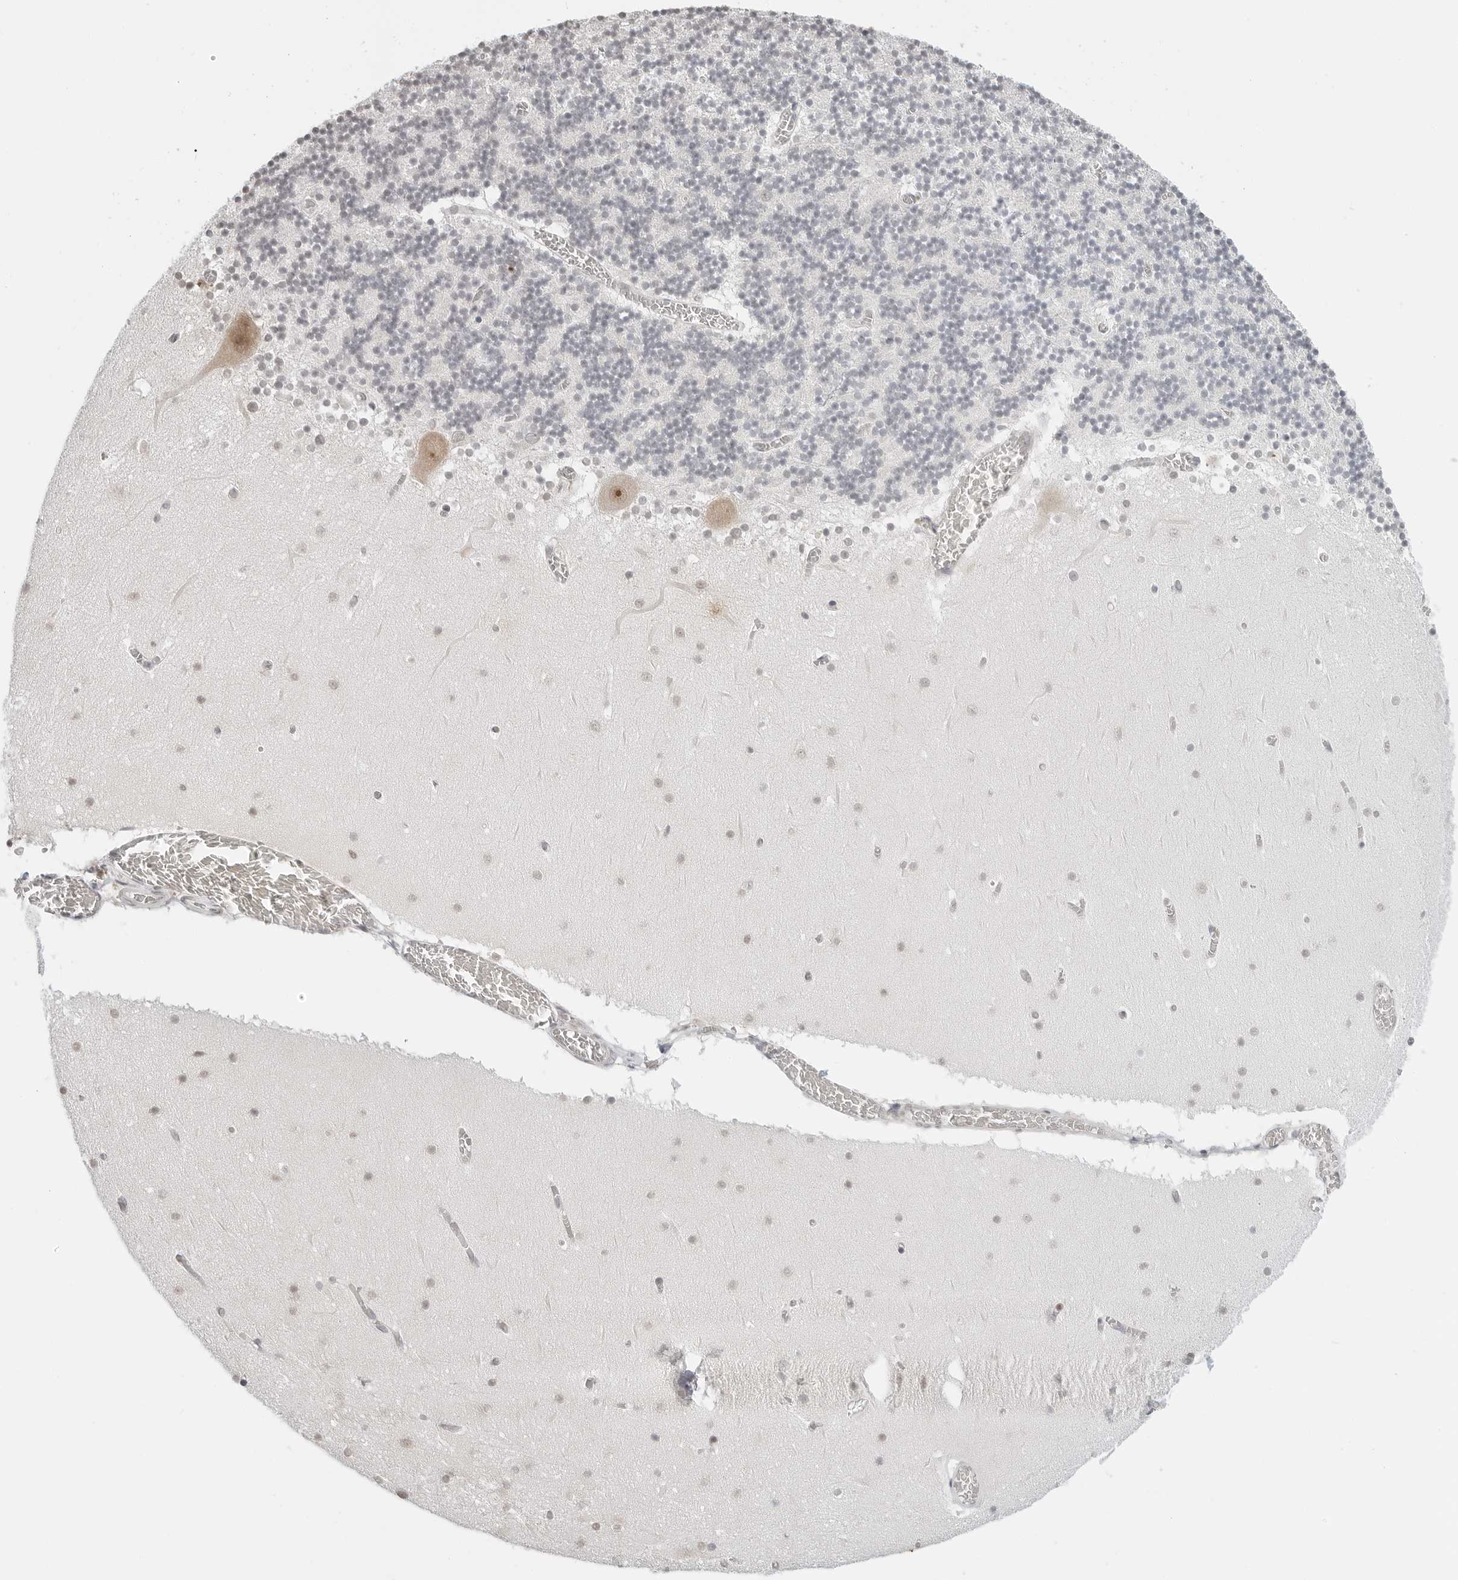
{"staining": {"intensity": "negative", "quantity": "none", "location": "none"}, "tissue": "cerebellum", "cell_type": "Cells in granular layer", "image_type": "normal", "snomed": [{"axis": "morphology", "description": "Normal tissue, NOS"}, {"axis": "topography", "description": "Cerebellum"}], "caption": "DAB immunohistochemical staining of unremarkable human cerebellum exhibits no significant staining in cells in granular layer.", "gene": "METAP1", "patient": {"sex": "female", "age": 28}}